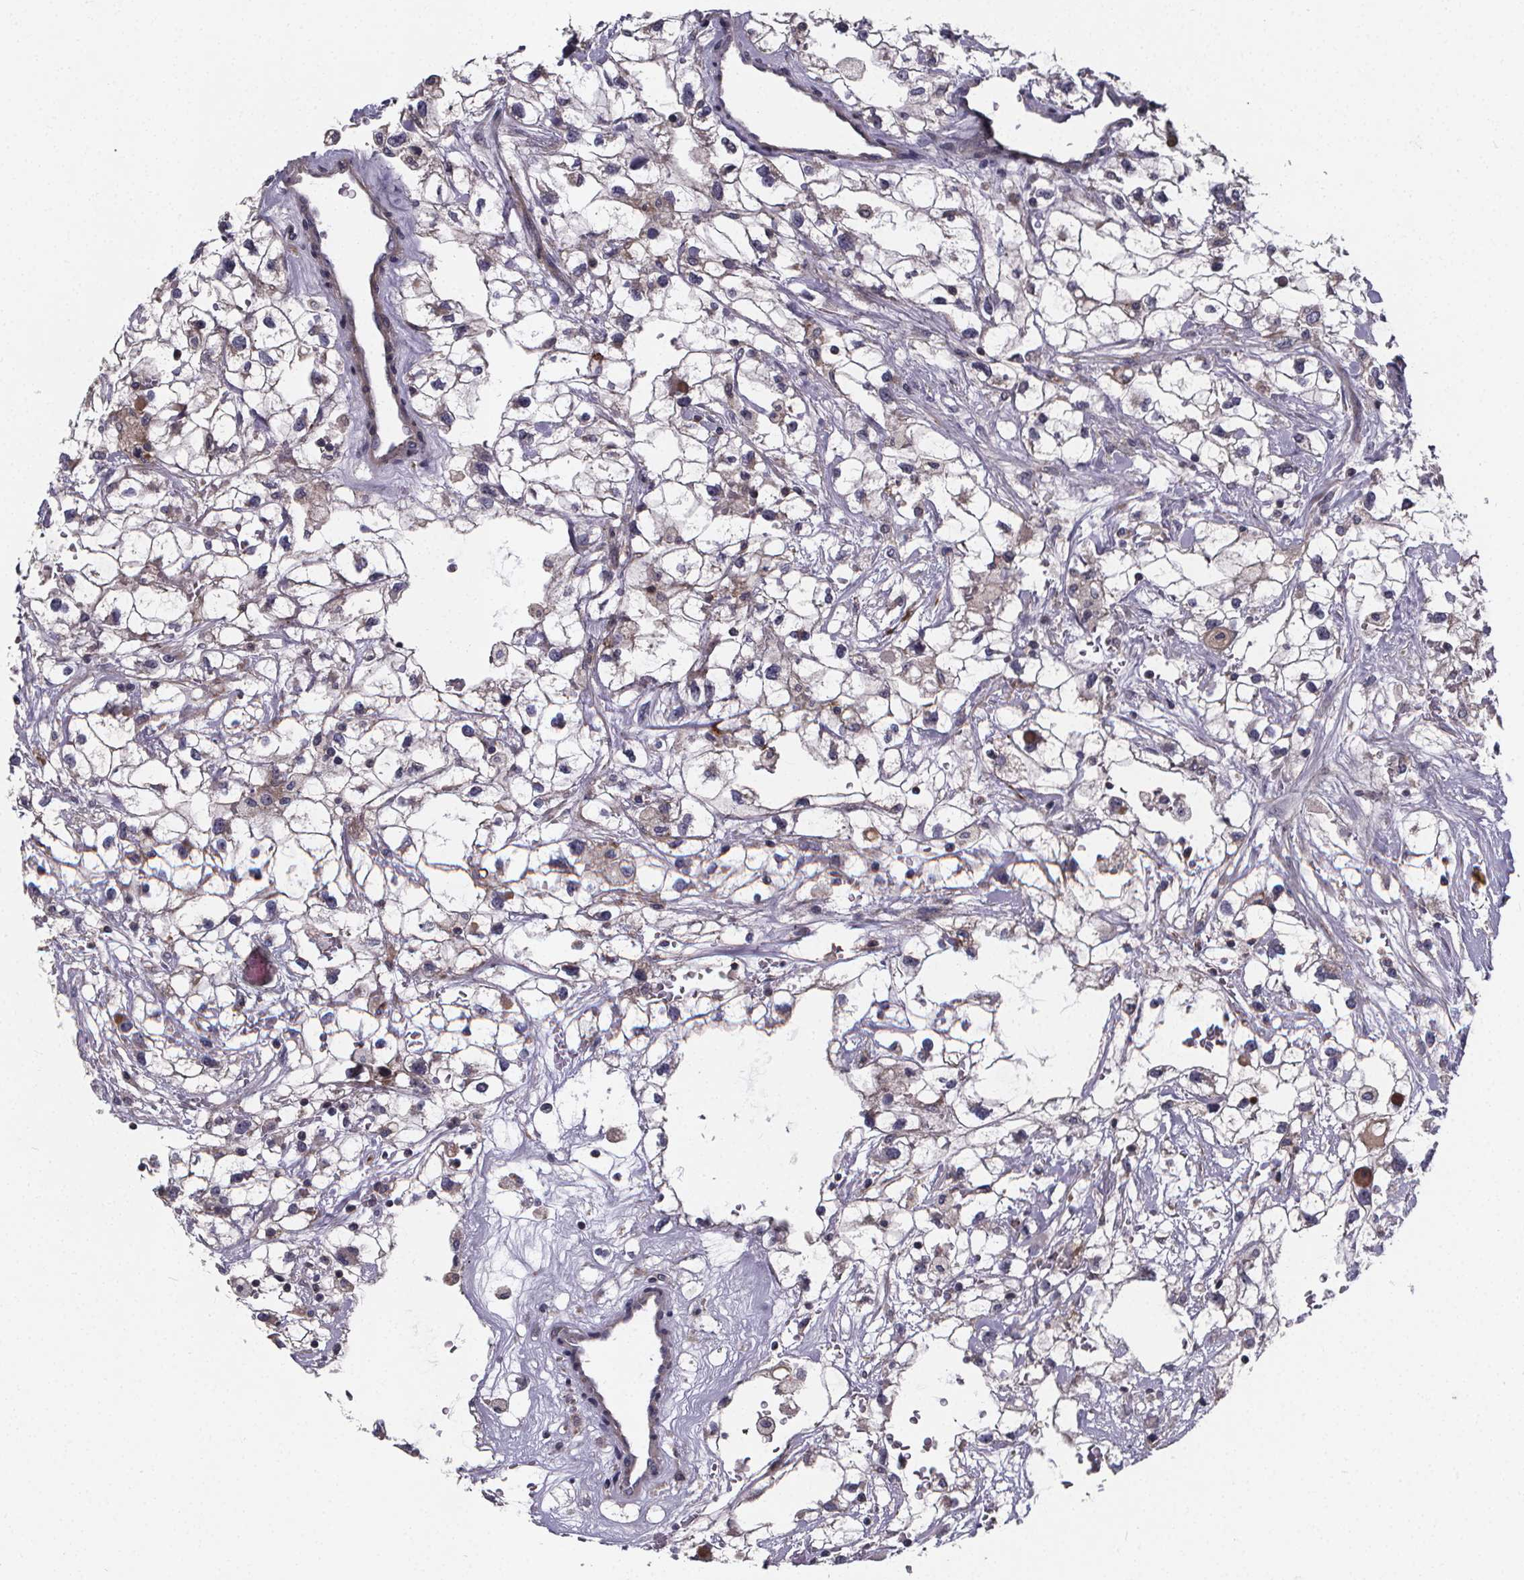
{"staining": {"intensity": "negative", "quantity": "none", "location": "none"}, "tissue": "renal cancer", "cell_type": "Tumor cells", "image_type": "cancer", "snomed": [{"axis": "morphology", "description": "Adenocarcinoma, NOS"}, {"axis": "topography", "description": "Kidney"}], "caption": "DAB (3,3'-diaminobenzidine) immunohistochemical staining of human adenocarcinoma (renal) displays no significant staining in tumor cells. (DAB (3,3'-diaminobenzidine) immunohistochemistry (IHC) visualized using brightfield microscopy, high magnification).", "gene": "FBXW2", "patient": {"sex": "male", "age": 59}}